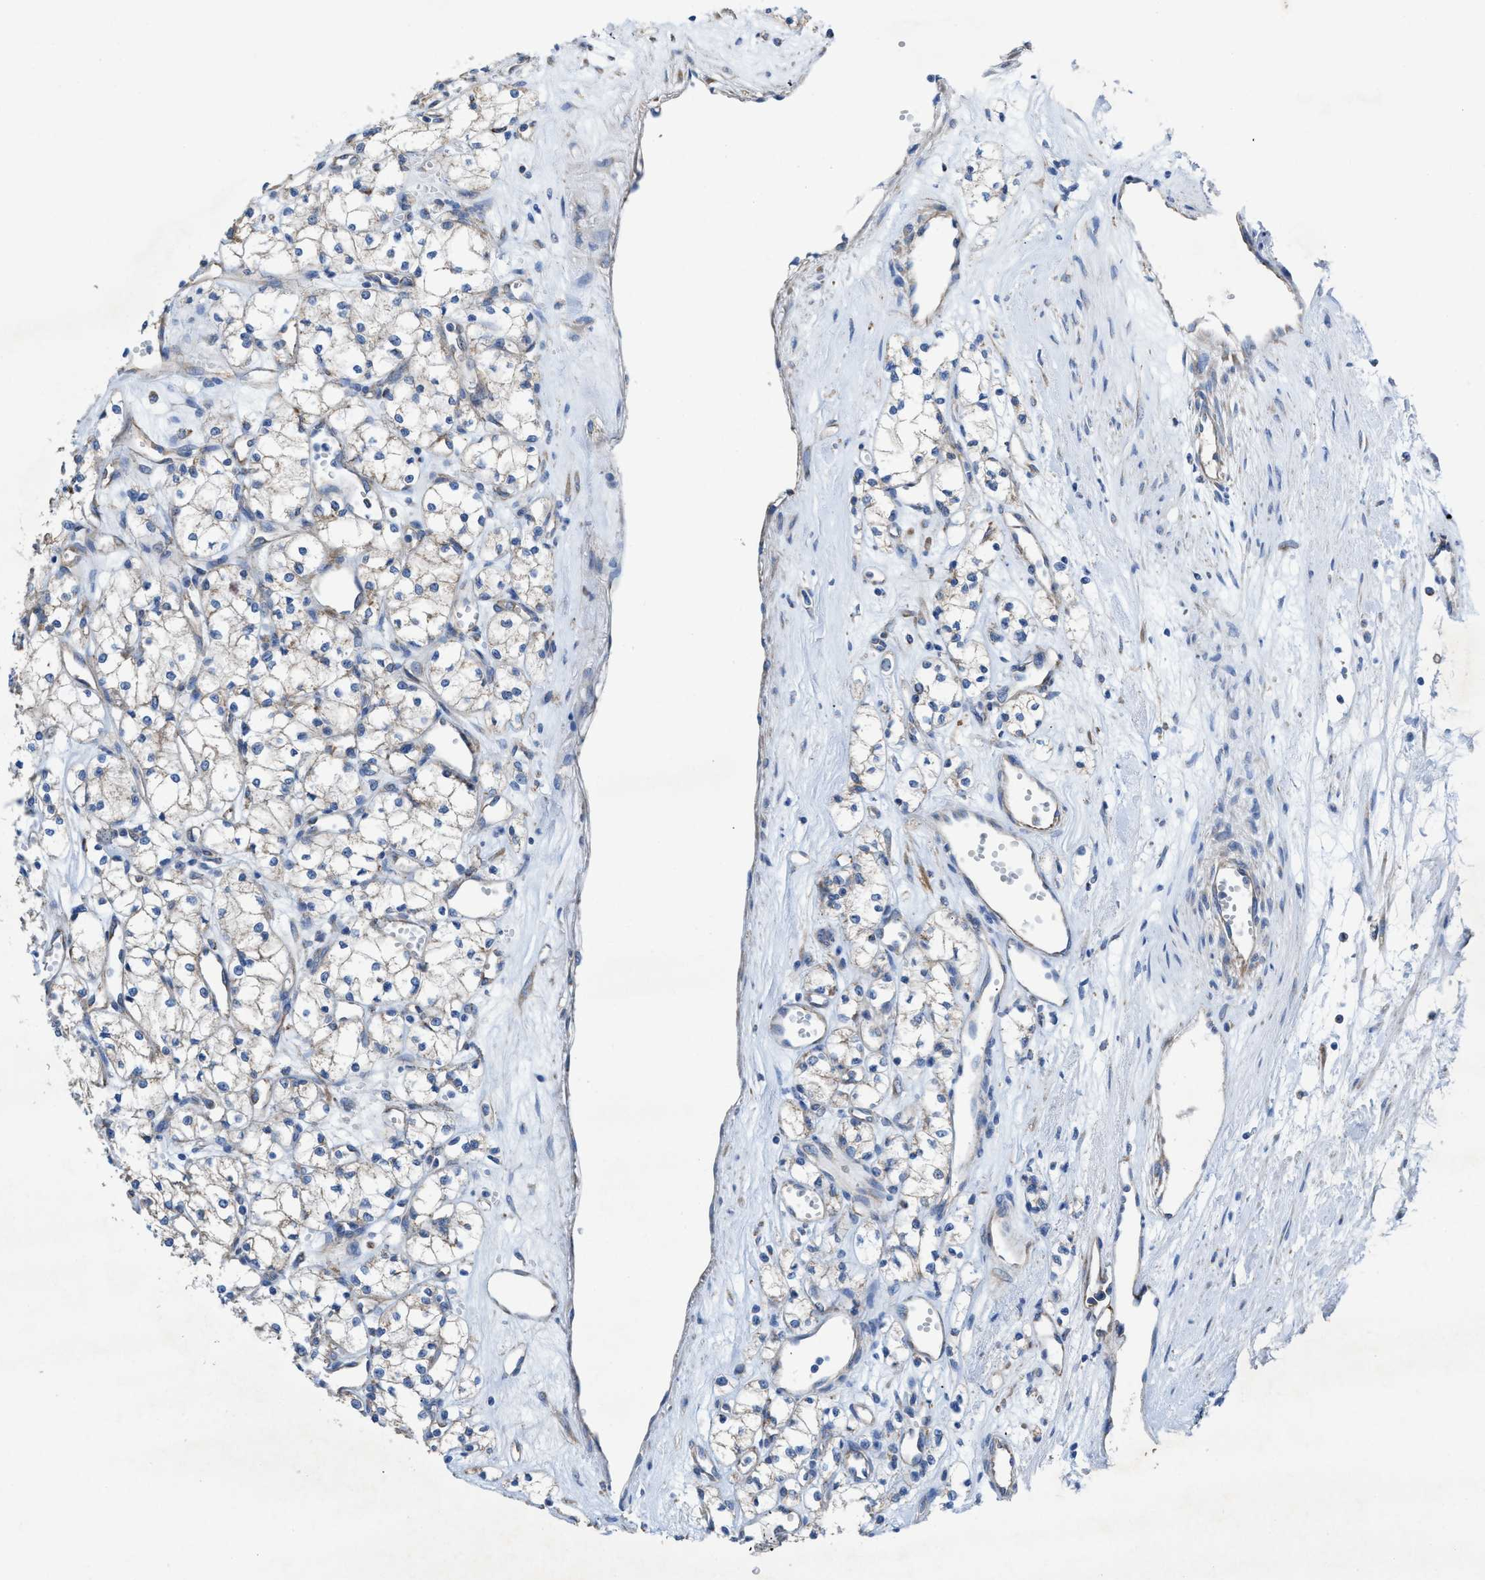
{"staining": {"intensity": "negative", "quantity": "none", "location": "none"}, "tissue": "renal cancer", "cell_type": "Tumor cells", "image_type": "cancer", "snomed": [{"axis": "morphology", "description": "Adenocarcinoma, NOS"}, {"axis": "topography", "description": "Kidney"}], "caption": "IHC of renal cancer (adenocarcinoma) reveals no positivity in tumor cells.", "gene": "DOLPP1", "patient": {"sex": "male", "age": 59}}